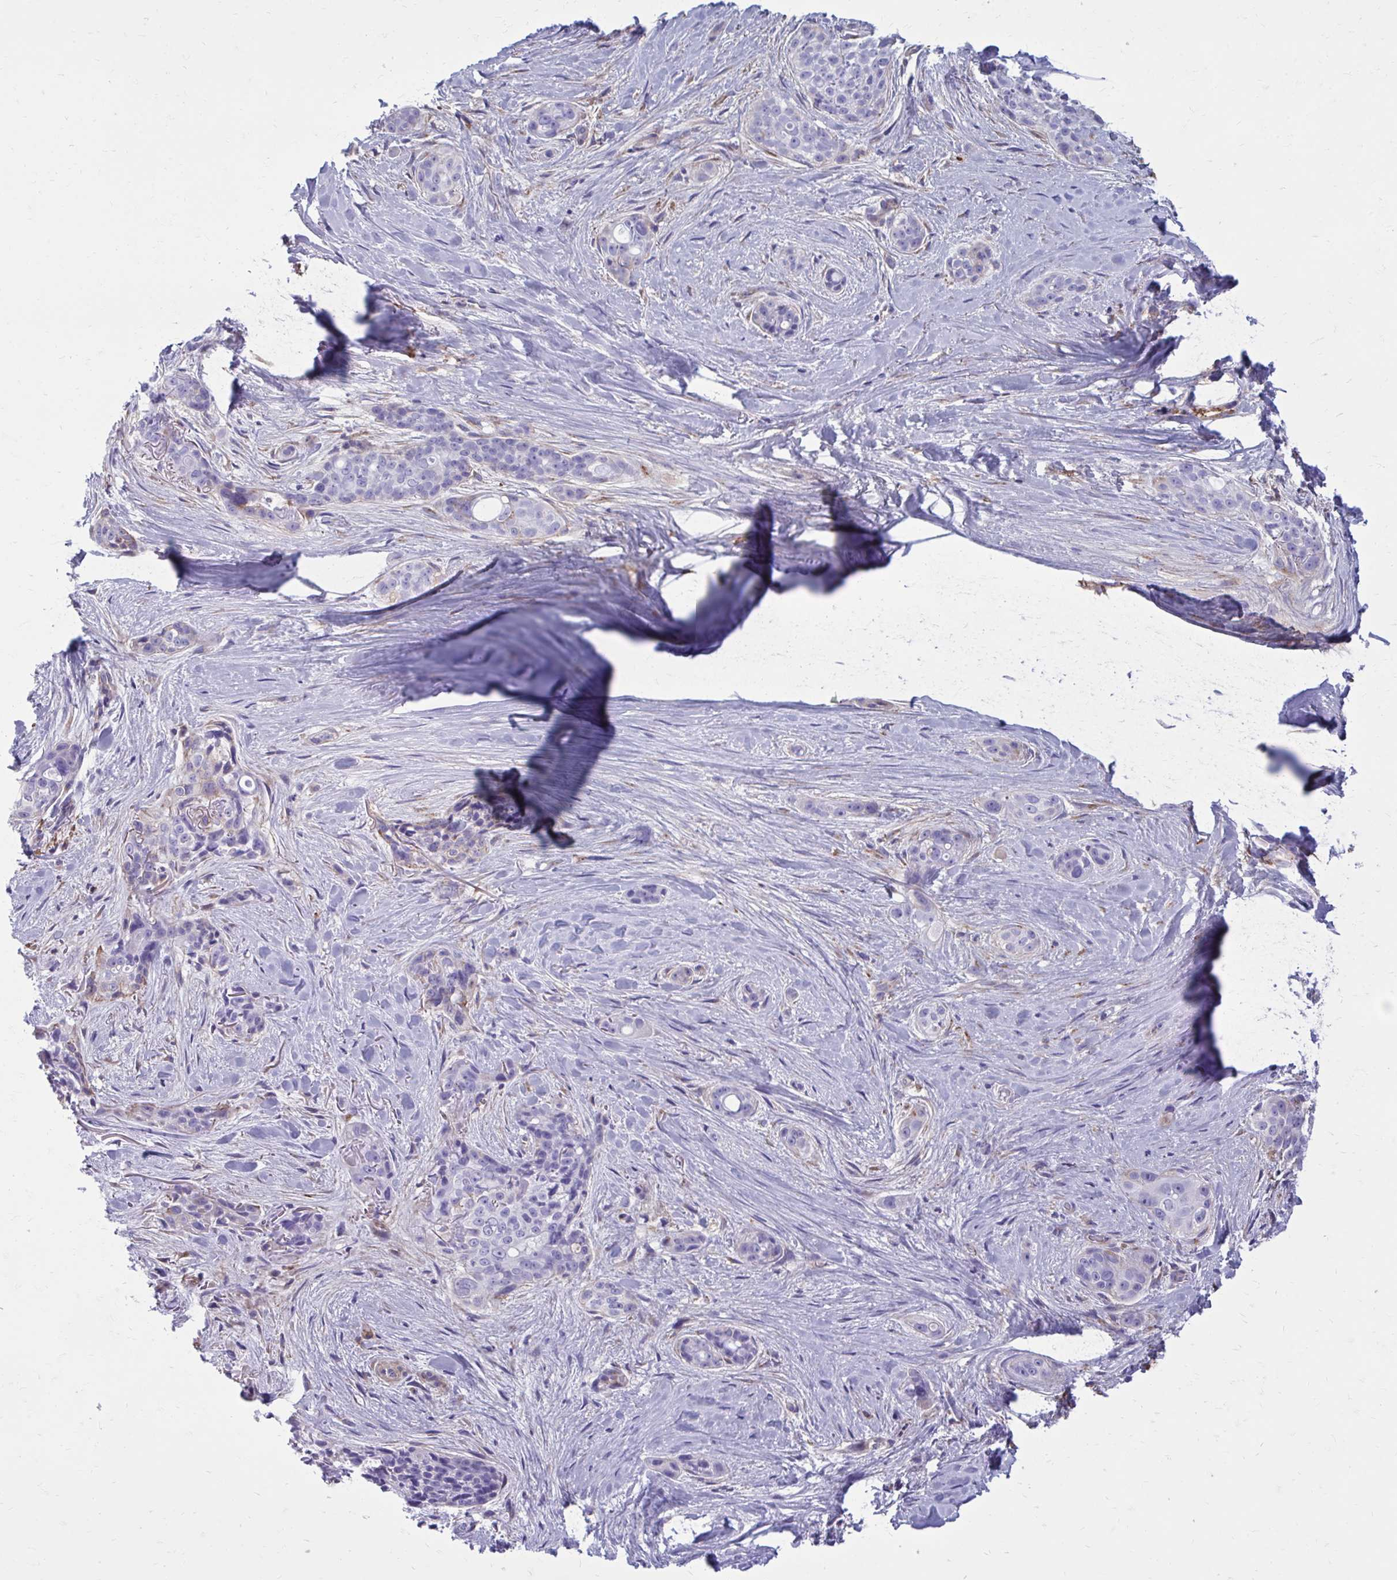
{"staining": {"intensity": "negative", "quantity": "none", "location": "none"}, "tissue": "skin cancer", "cell_type": "Tumor cells", "image_type": "cancer", "snomed": [{"axis": "morphology", "description": "Basal cell carcinoma"}, {"axis": "topography", "description": "Skin"}], "caption": "A photomicrograph of human skin cancer is negative for staining in tumor cells.", "gene": "CLTA", "patient": {"sex": "female", "age": 79}}